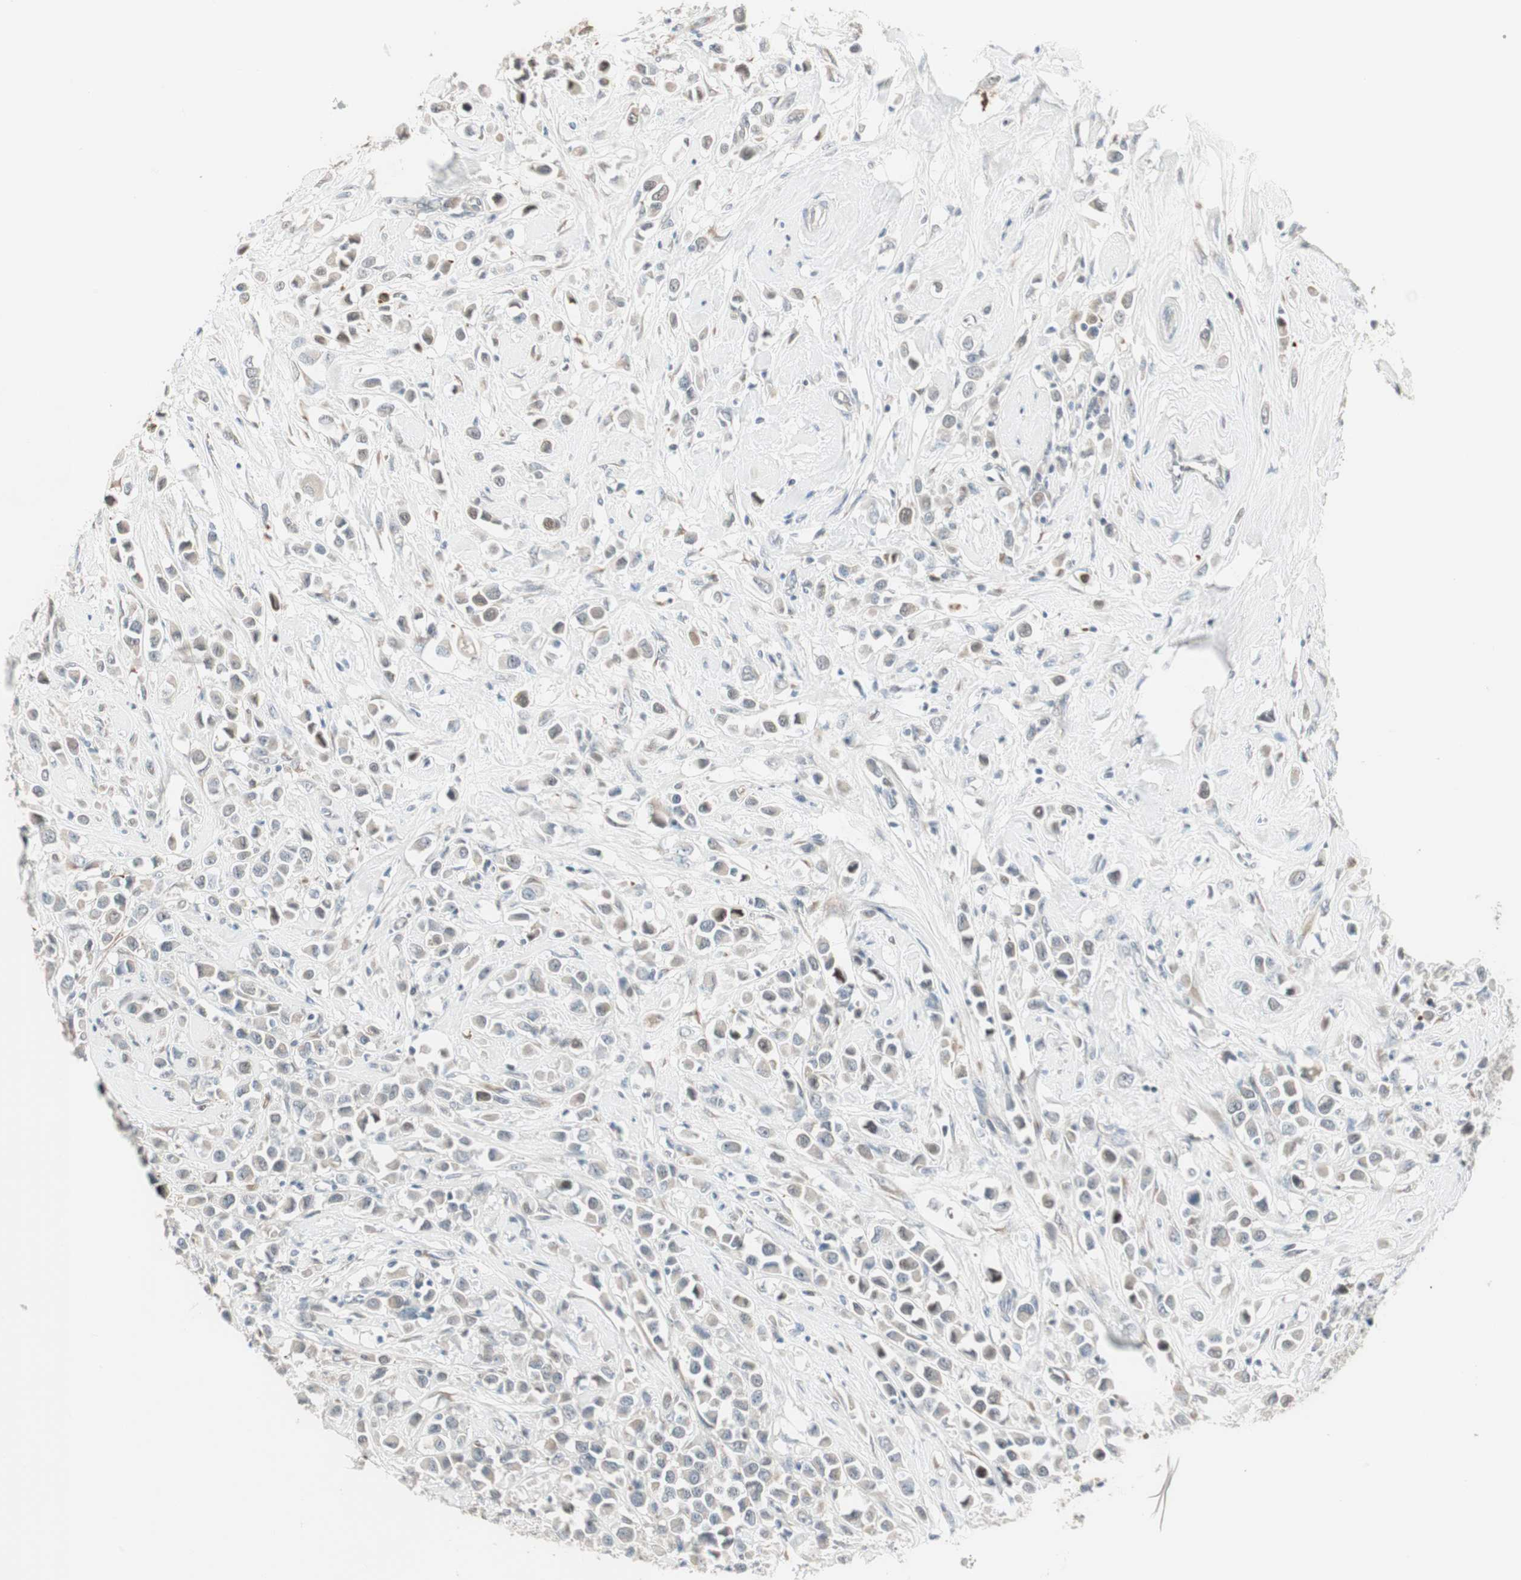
{"staining": {"intensity": "weak", "quantity": ">75%", "location": "cytoplasmic/membranous"}, "tissue": "breast cancer", "cell_type": "Tumor cells", "image_type": "cancer", "snomed": [{"axis": "morphology", "description": "Duct carcinoma"}, {"axis": "topography", "description": "Breast"}], "caption": "Immunohistochemical staining of breast cancer (invasive ductal carcinoma) exhibits weak cytoplasmic/membranous protein positivity in about >75% of tumor cells.", "gene": "PDZK1", "patient": {"sex": "female", "age": 61}}